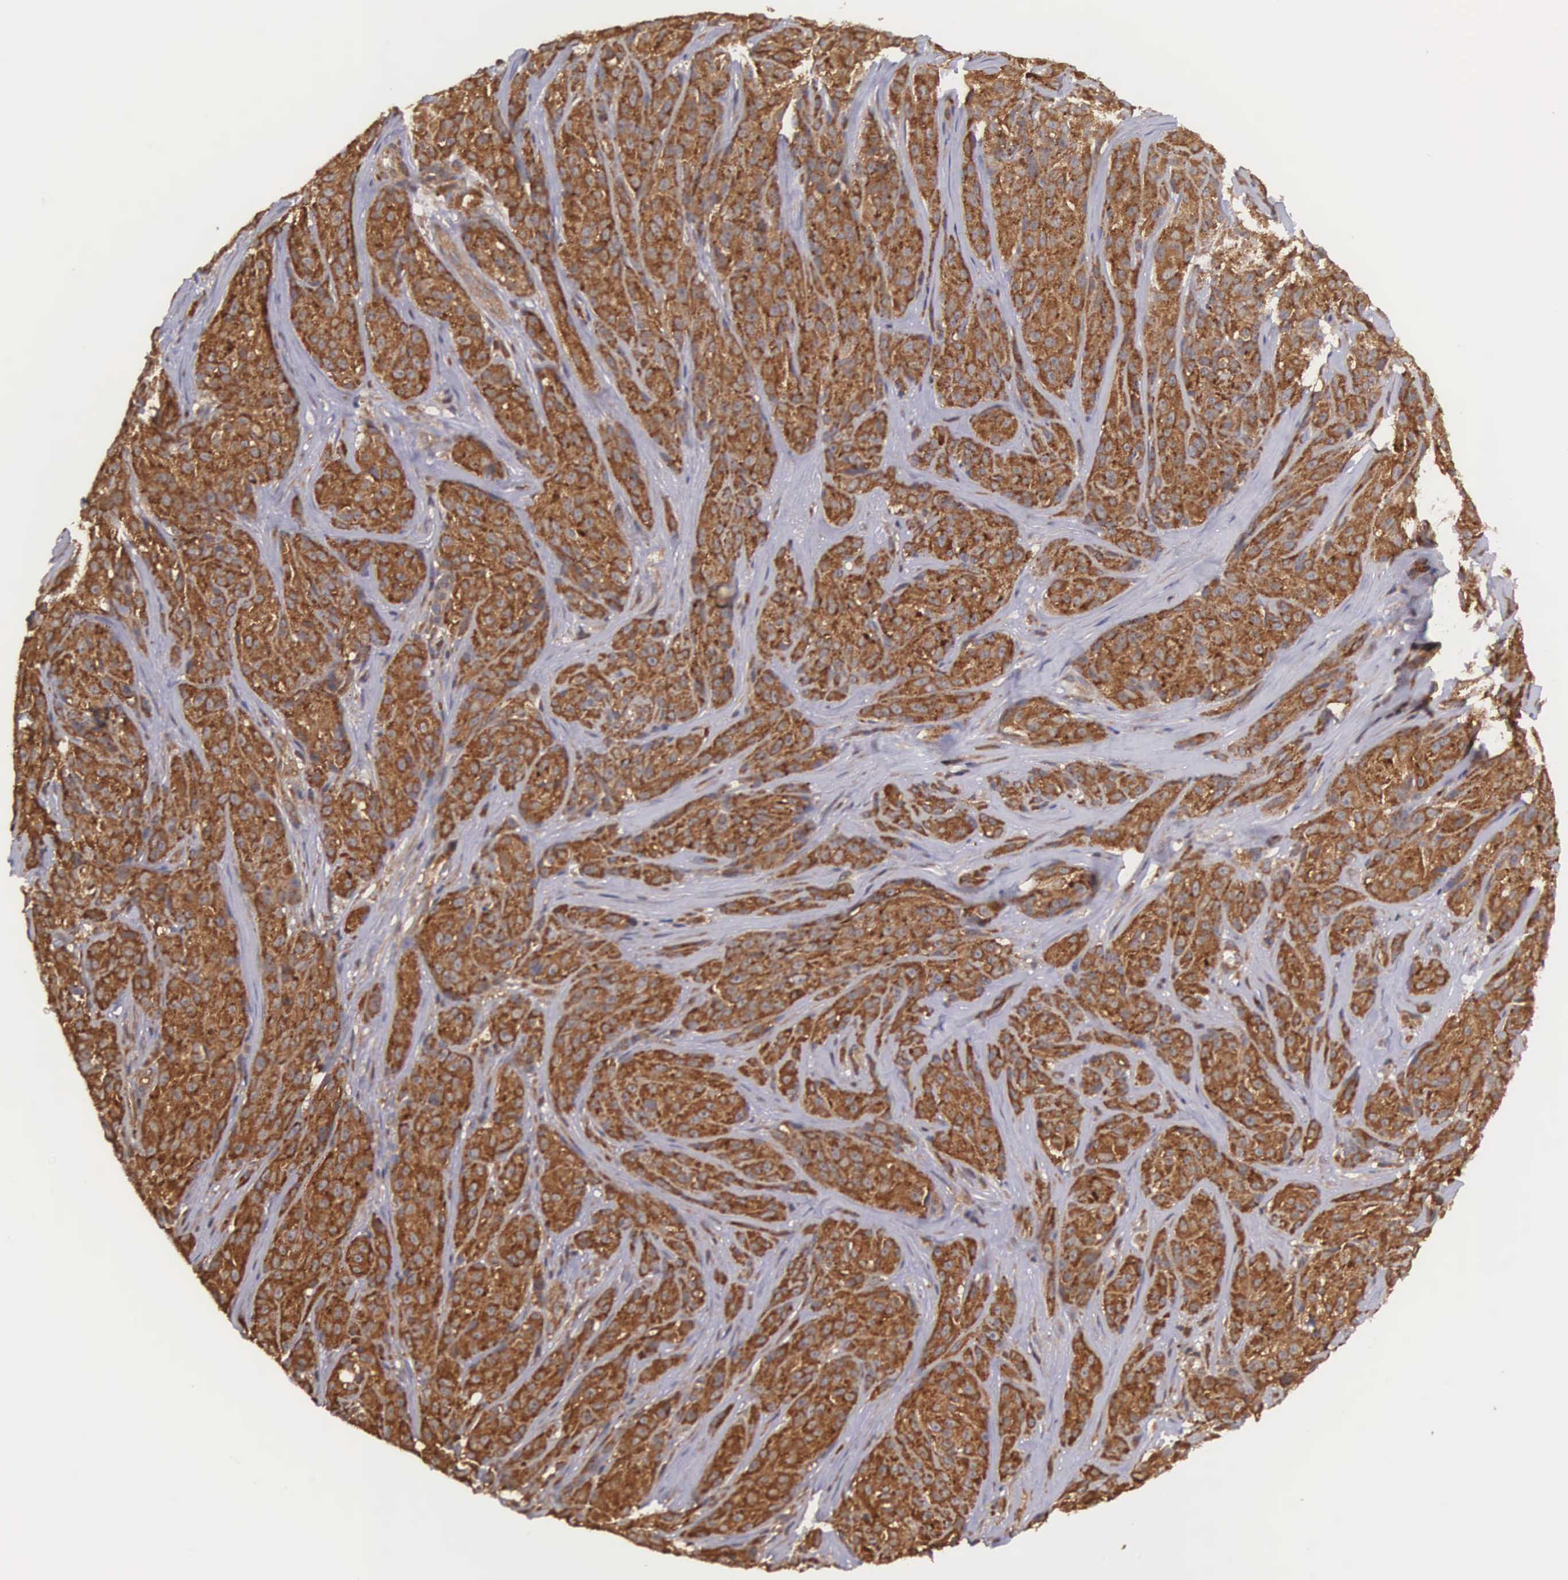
{"staining": {"intensity": "strong", "quantity": ">75%", "location": "cytoplasmic/membranous"}, "tissue": "melanoma", "cell_type": "Tumor cells", "image_type": "cancer", "snomed": [{"axis": "morphology", "description": "Malignant melanoma, NOS"}, {"axis": "topography", "description": "Skin"}], "caption": "Strong cytoplasmic/membranous expression for a protein is appreciated in about >75% of tumor cells of malignant melanoma using immunohistochemistry (IHC).", "gene": "DHRS1", "patient": {"sex": "male", "age": 56}}